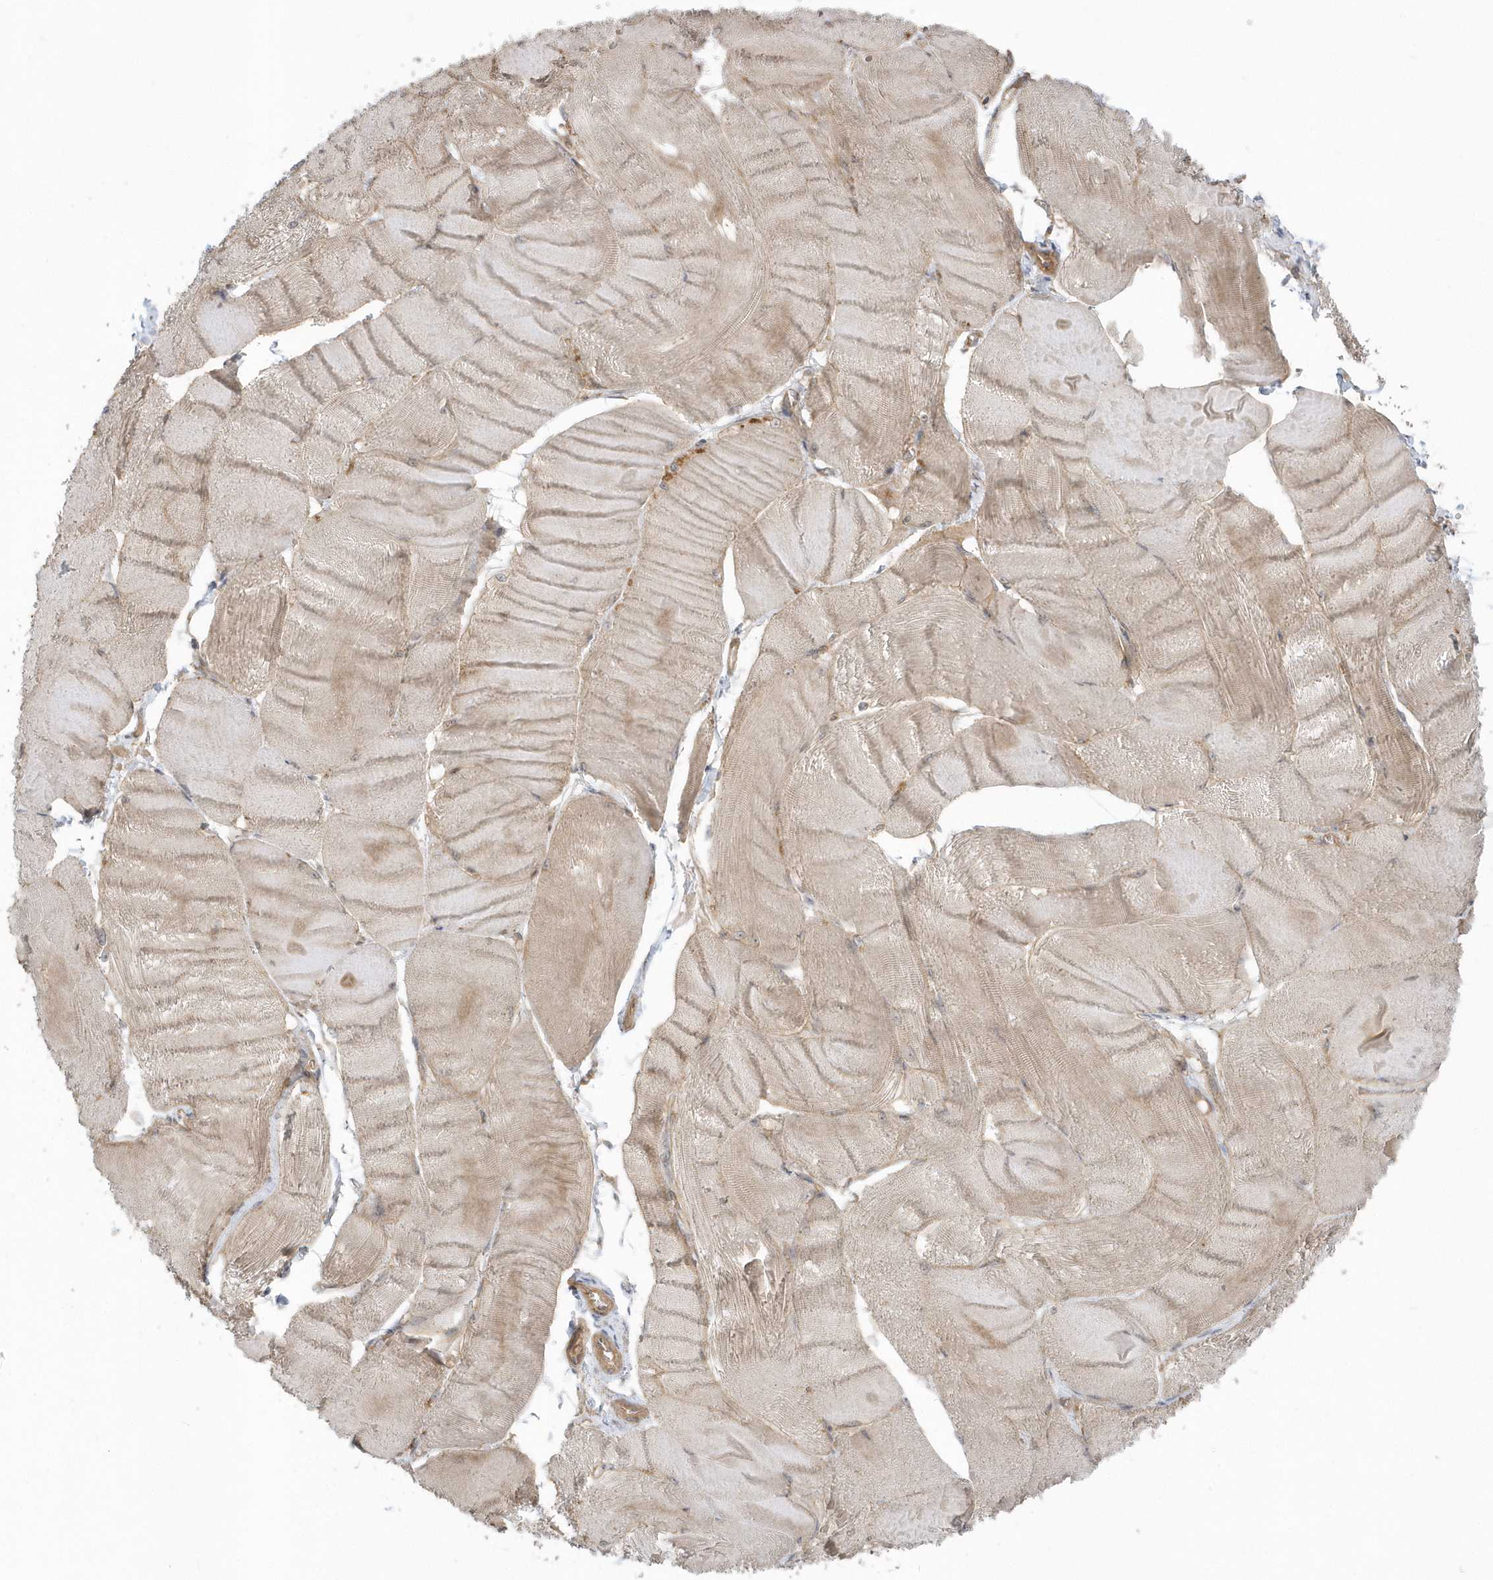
{"staining": {"intensity": "negative", "quantity": "none", "location": "none"}, "tissue": "skeletal muscle", "cell_type": "Myocytes", "image_type": "normal", "snomed": [{"axis": "morphology", "description": "Normal tissue, NOS"}, {"axis": "morphology", "description": "Basal cell carcinoma"}, {"axis": "topography", "description": "Skeletal muscle"}], "caption": "The photomicrograph demonstrates no staining of myocytes in benign skeletal muscle. (Stains: DAB (3,3'-diaminobenzidine) immunohistochemistry with hematoxylin counter stain, Microscopy: brightfield microscopy at high magnification).", "gene": "ACTR1A", "patient": {"sex": "female", "age": 64}}